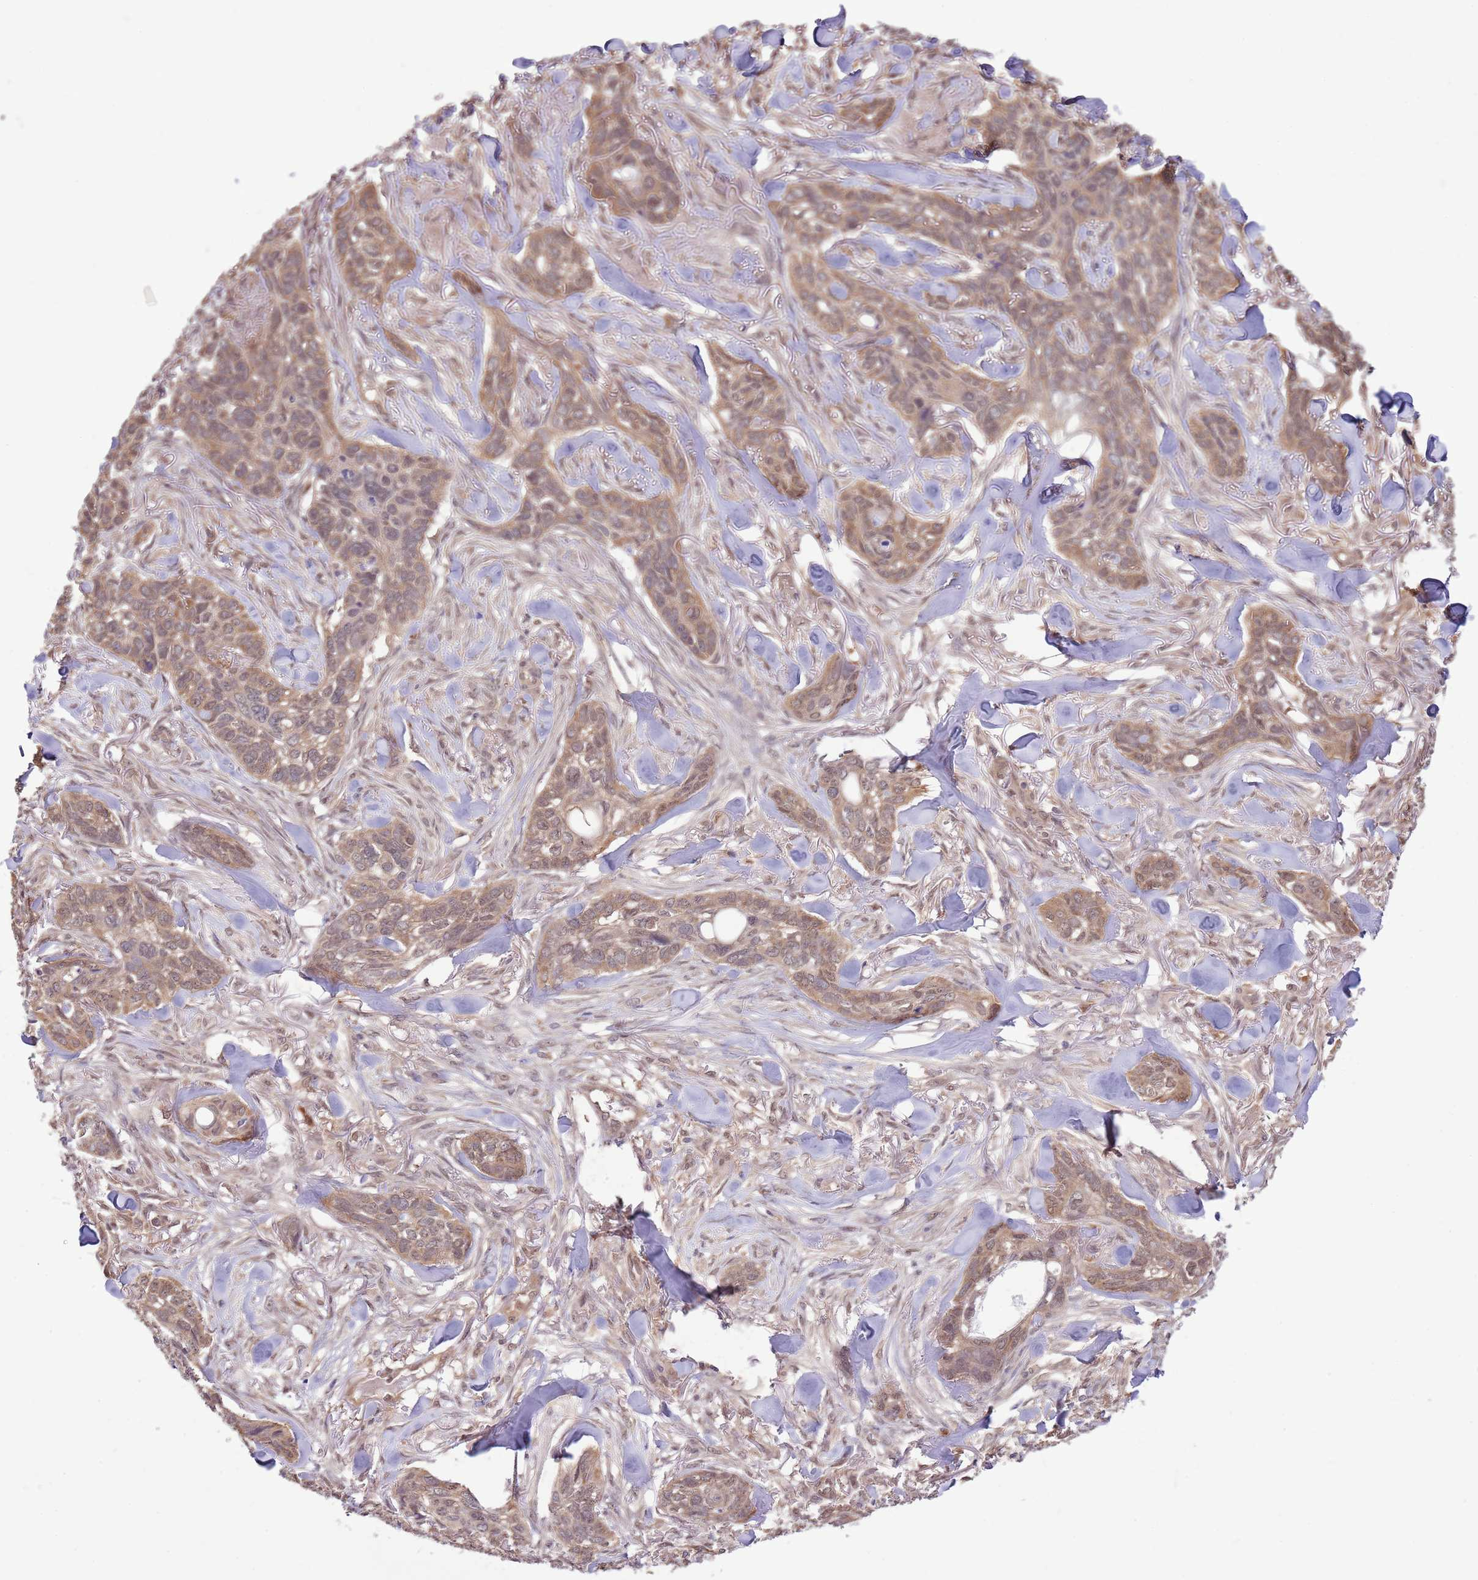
{"staining": {"intensity": "moderate", "quantity": ">75%", "location": "cytoplasmic/membranous,nuclear"}, "tissue": "skin cancer", "cell_type": "Tumor cells", "image_type": "cancer", "snomed": [{"axis": "morphology", "description": "Basal cell carcinoma"}, {"axis": "topography", "description": "Skin"}], "caption": "IHC histopathology image of human skin basal cell carcinoma stained for a protein (brown), which displays medium levels of moderate cytoplasmic/membranous and nuclear positivity in about >75% of tumor cells.", "gene": "AMIGO1", "patient": {"sex": "male", "age": 86}}